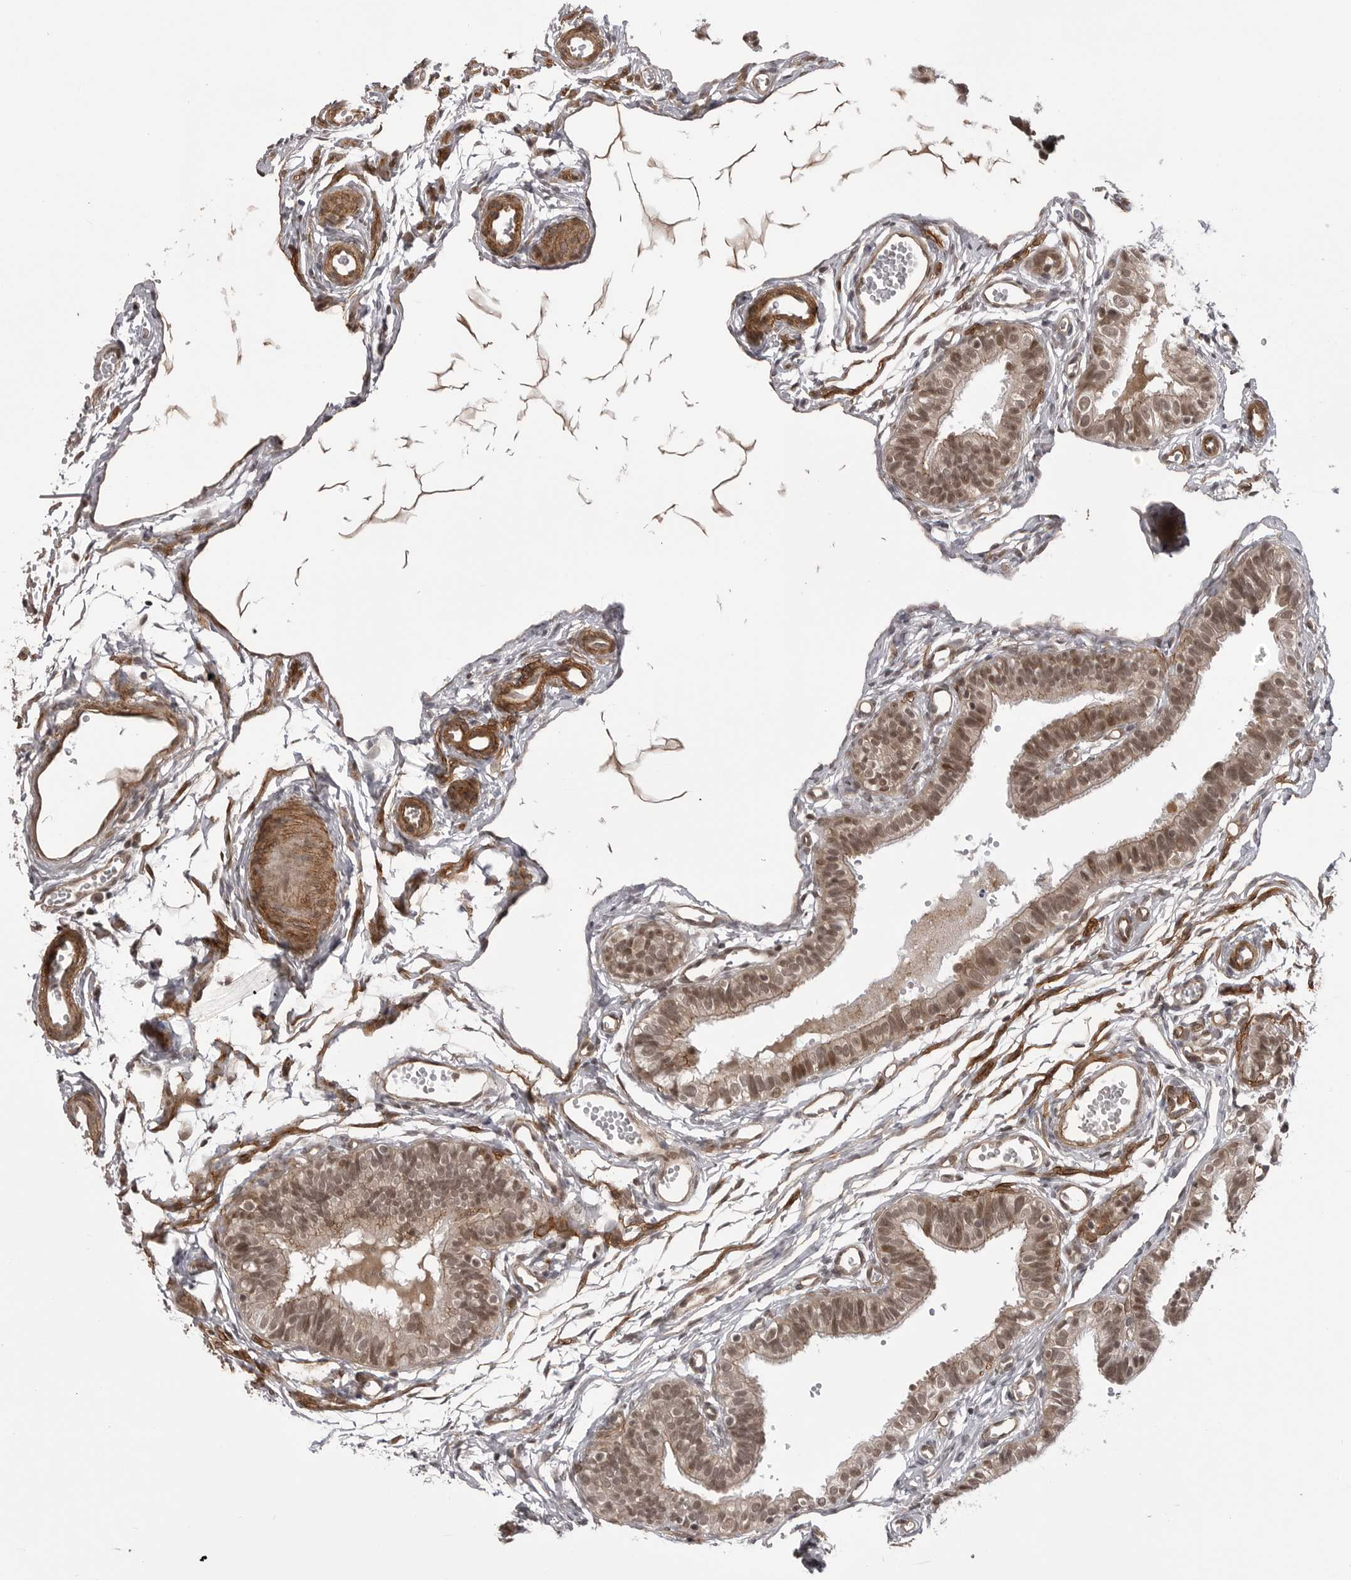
{"staining": {"intensity": "moderate", "quantity": ">75%", "location": "cytoplasmic/membranous,nuclear"}, "tissue": "fallopian tube", "cell_type": "Glandular cells", "image_type": "normal", "snomed": [{"axis": "morphology", "description": "Normal tissue, NOS"}, {"axis": "topography", "description": "Fallopian tube"}, {"axis": "topography", "description": "Placenta"}], "caption": "Moderate cytoplasmic/membranous,nuclear staining for a protein is seen in approximately >75% of glandular cells of normal fallopian tube using immunohistochemistry (IHC).", "gene": "SORBS1", "patient": {"sex": "female", "age": 34}}